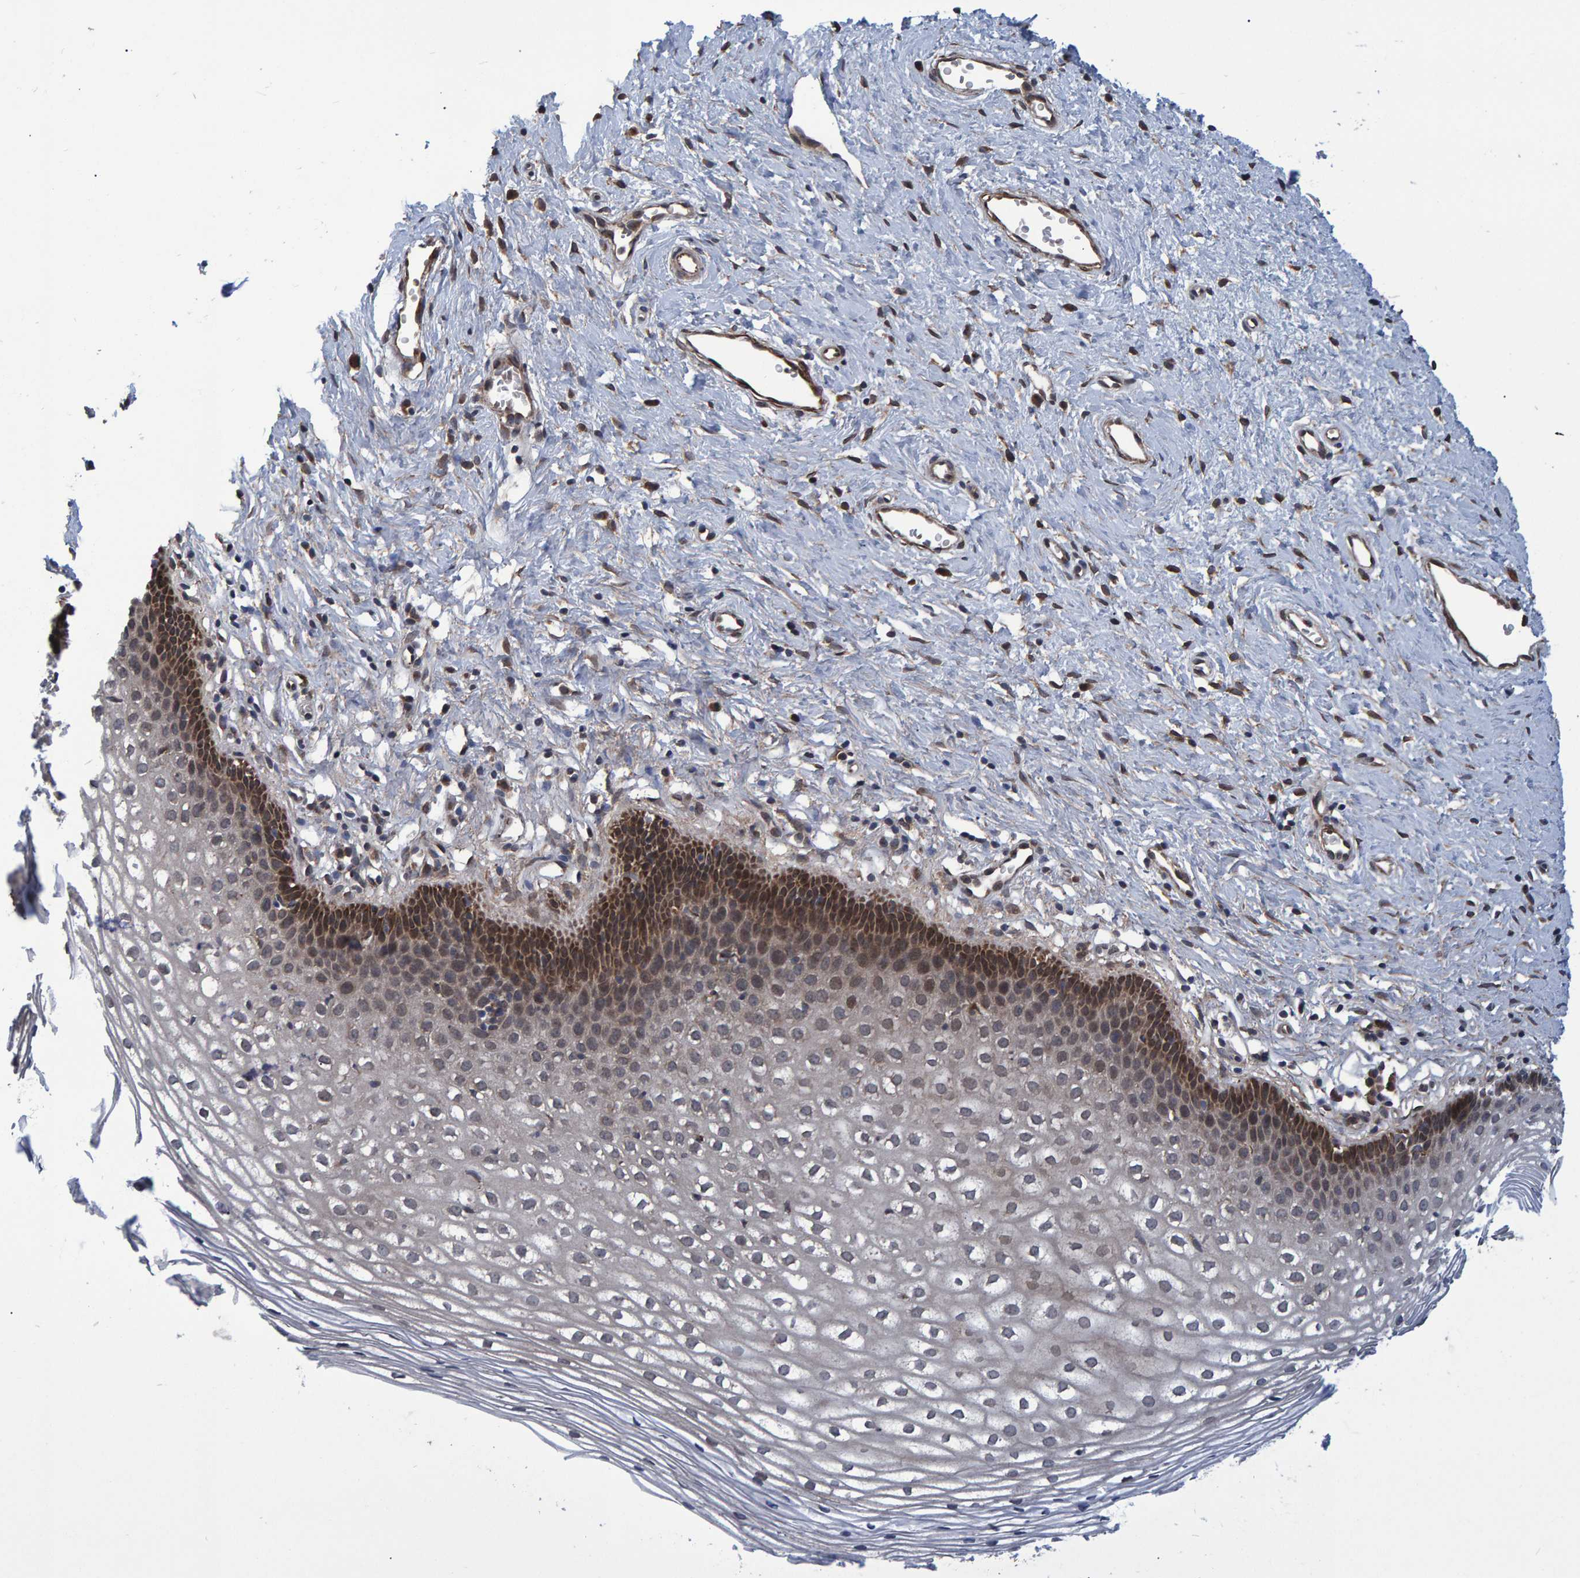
{"staining": {"intensity": "weak", "quantity": ">75%", "location": "cytoplasmic/membranous"}, "tissue": "cervix", "cell_type": "Glandular cells", "image_type": "normal", "snomed": [{"axis": "morphology", "description": "Normal tissue, NOS"}, {"axis": "topography", "description": "Cervix"}], "caption": "Protein expression analysis of benign human cervix reveals weak cytoplasmic/membranous expression in approximately >75% of glandular cells.", "gene": "ATP6V1H", "patient": {"sex": "female", "age": 27}}